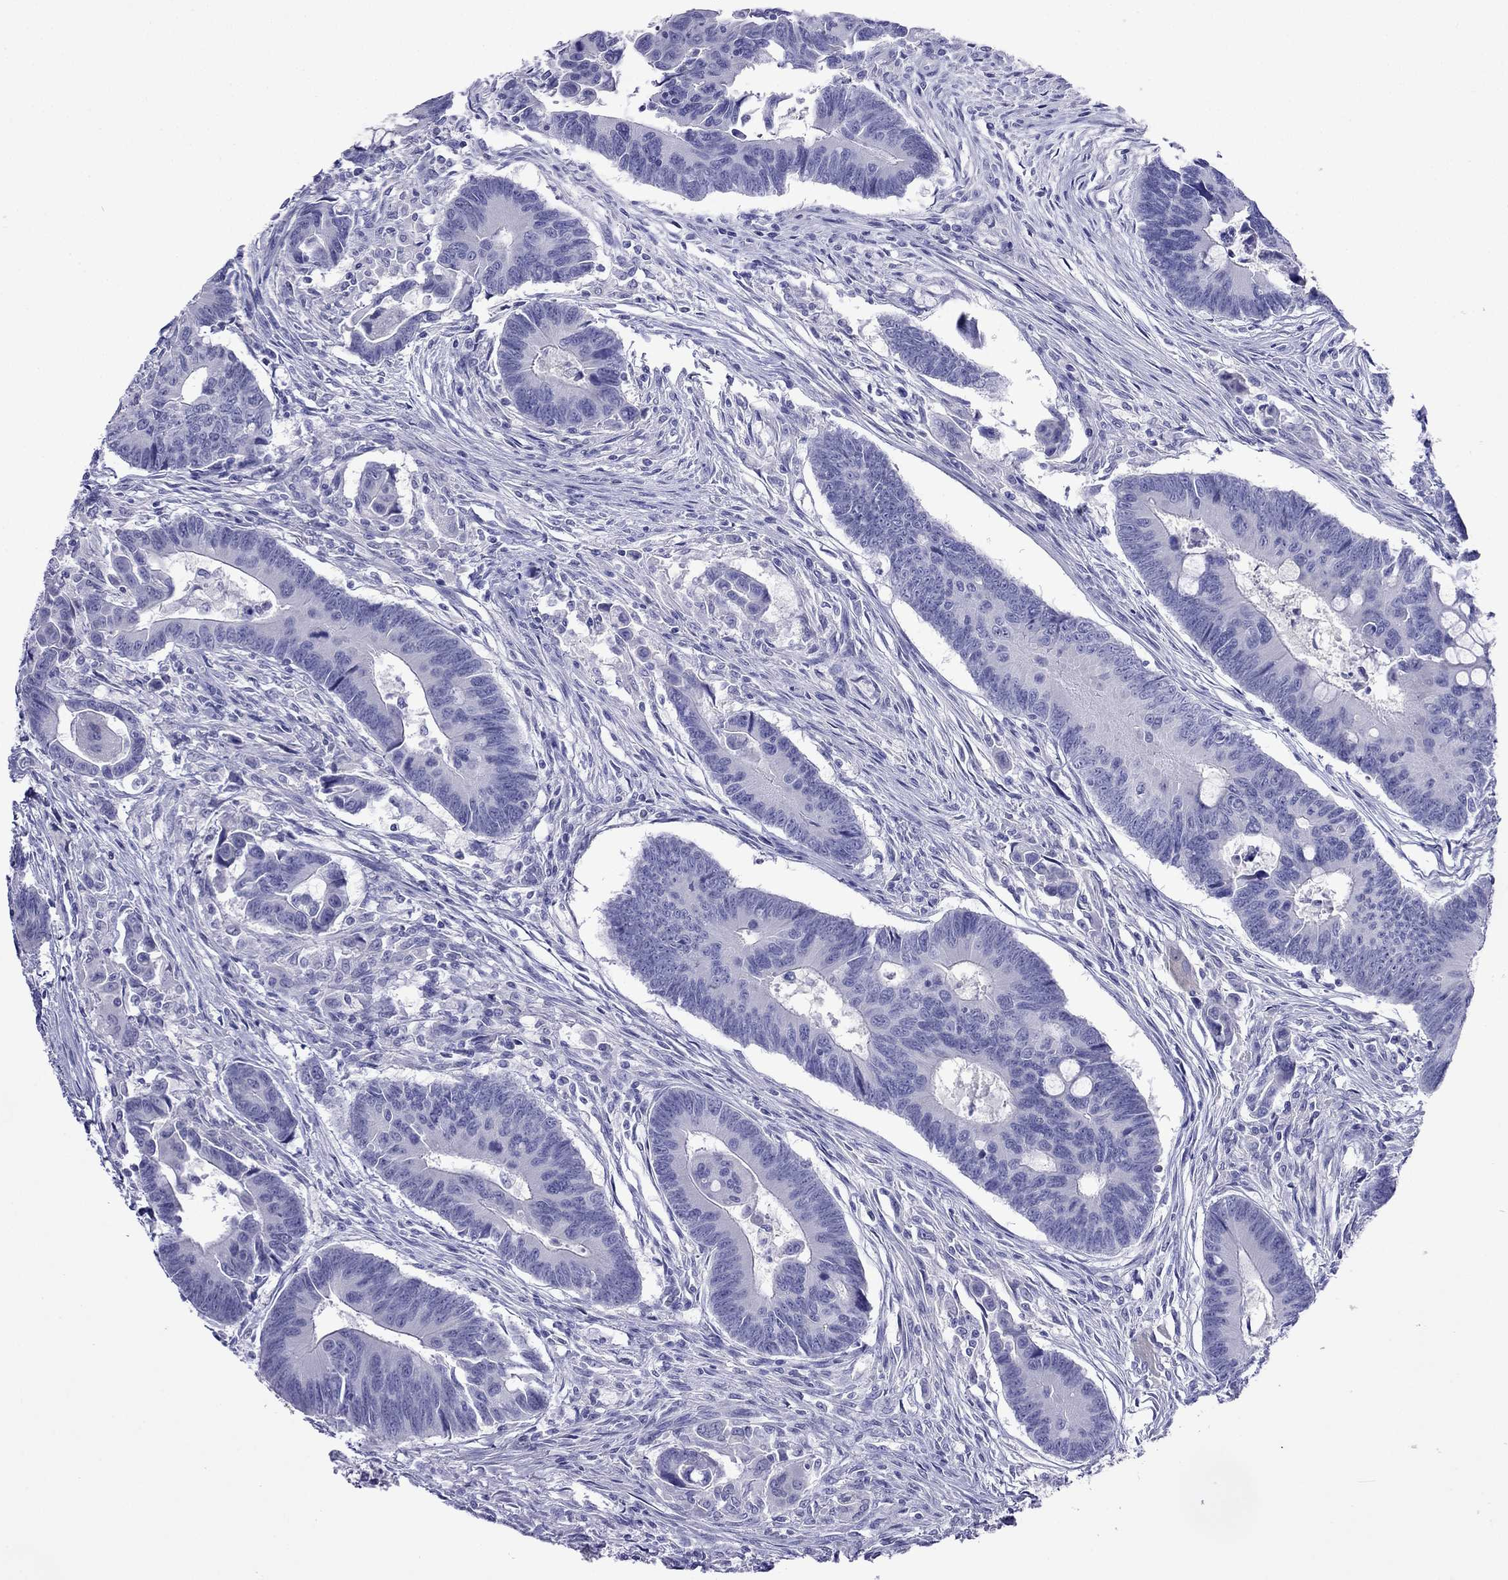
{"staining": {"intensity": "negative", "quantity": "none", "location": "none"}, "tissue": "colorectal cancer", "cell_type": "Tumor cells", "image_type": "cancer", "snomed": [{"axis": "morphology", "description": "Adenocarcinoma, NOS"}, {"axis": "topography", "description": "Rectum"}], "caption": "IHC micrograph of colorectal adenocarcinoma stained for a protein (brown), which shows no positivity in tumor cells. Brightfield microscopy of immunohistochemistry (IHC) stained with DAB (brown) and hematoxylin (blue), captured at high magnification.", "gene": "PCDHA6", "patient": {"sex": "male", "age": 67}}